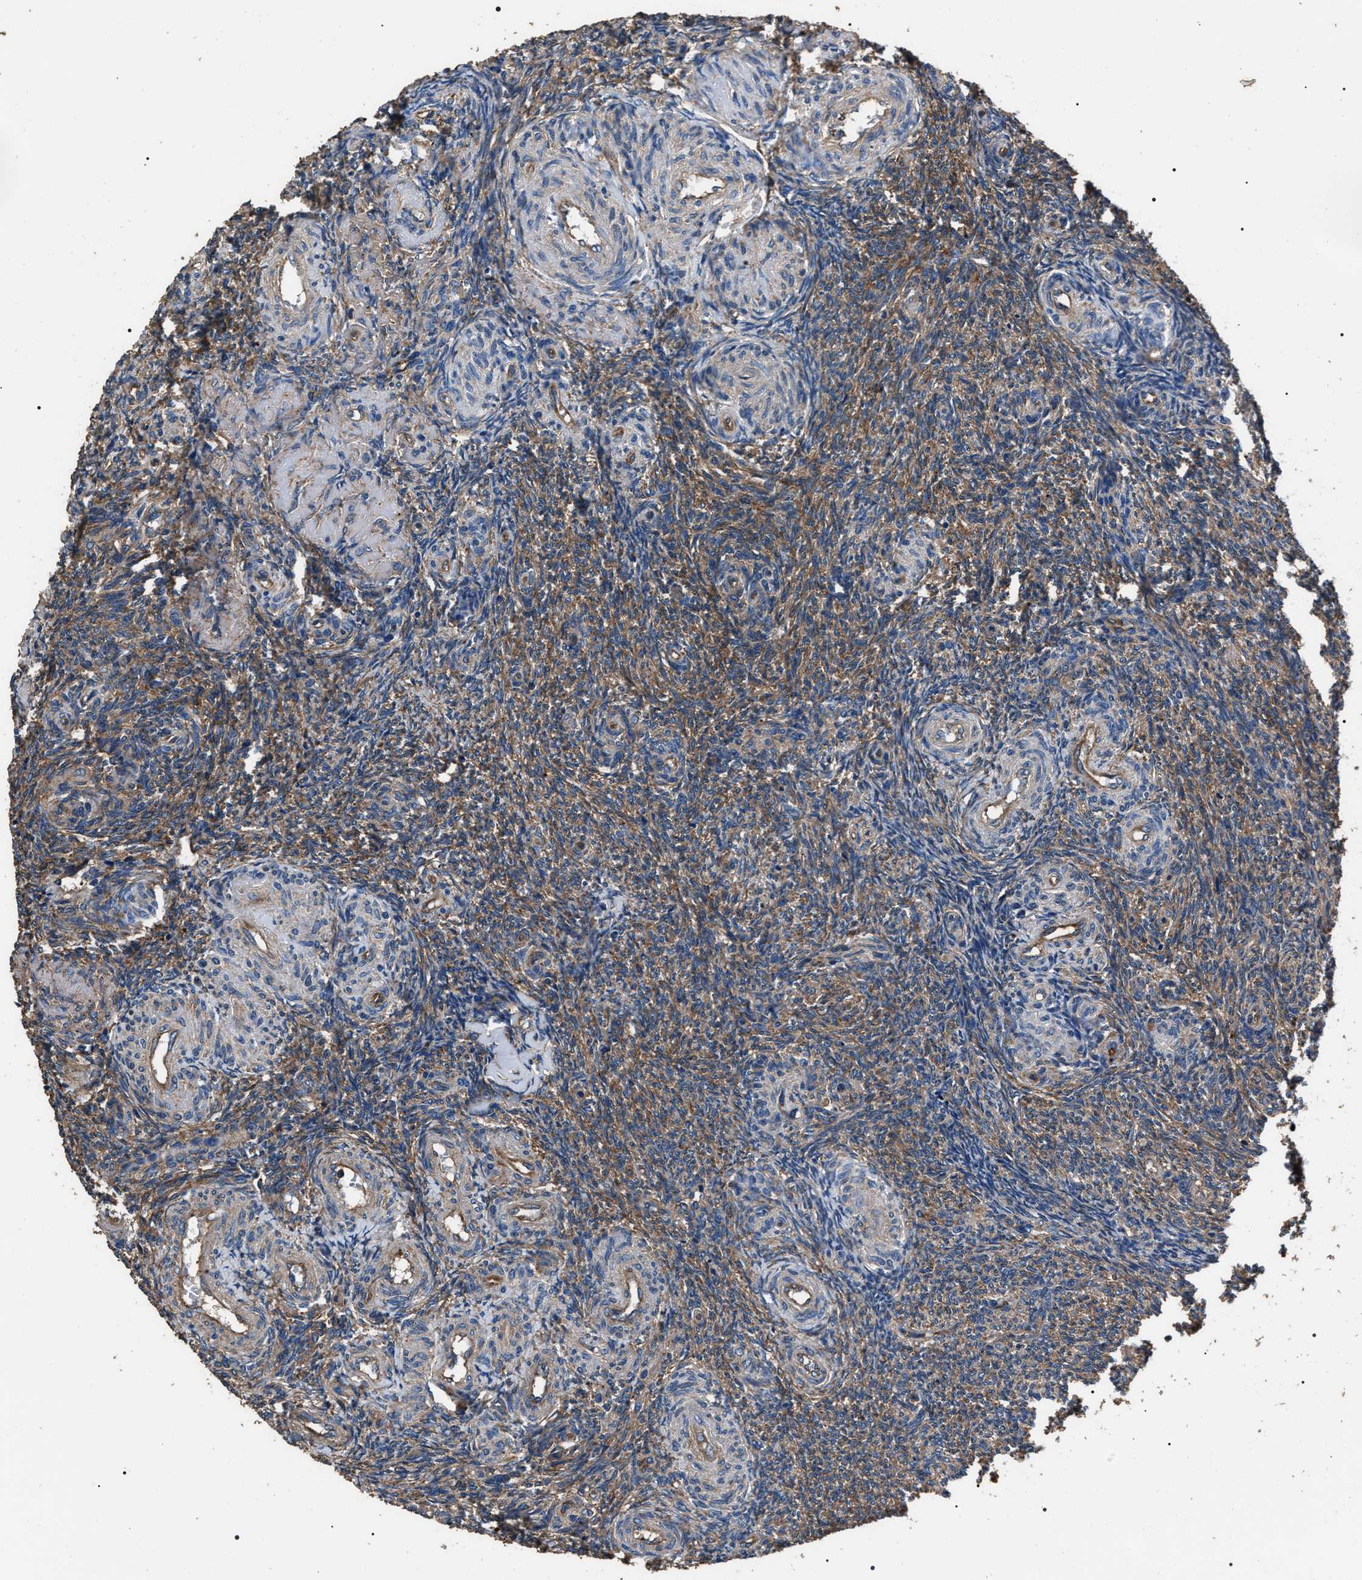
{"staining": {"intensity": "strong", "quantity": ">75%", "location": "cytoplasmic/membranous"}, "tissue": "ovary", "cell_type": "Follicle cells", "image_type": "normal", "snomed": [{"axis": "morphology", "description": "Normal tissue, NOS"}, {"axis": "topography", "description": "Ovary"}], "caption": "This histopathology image reveals IHC staining of benign human ovary, with high strong cytoplasmic/membranous staining in approximately >75% of follicle cells.", "gene": "HSCB", "patient": {"sex": "female", "age": 41}}